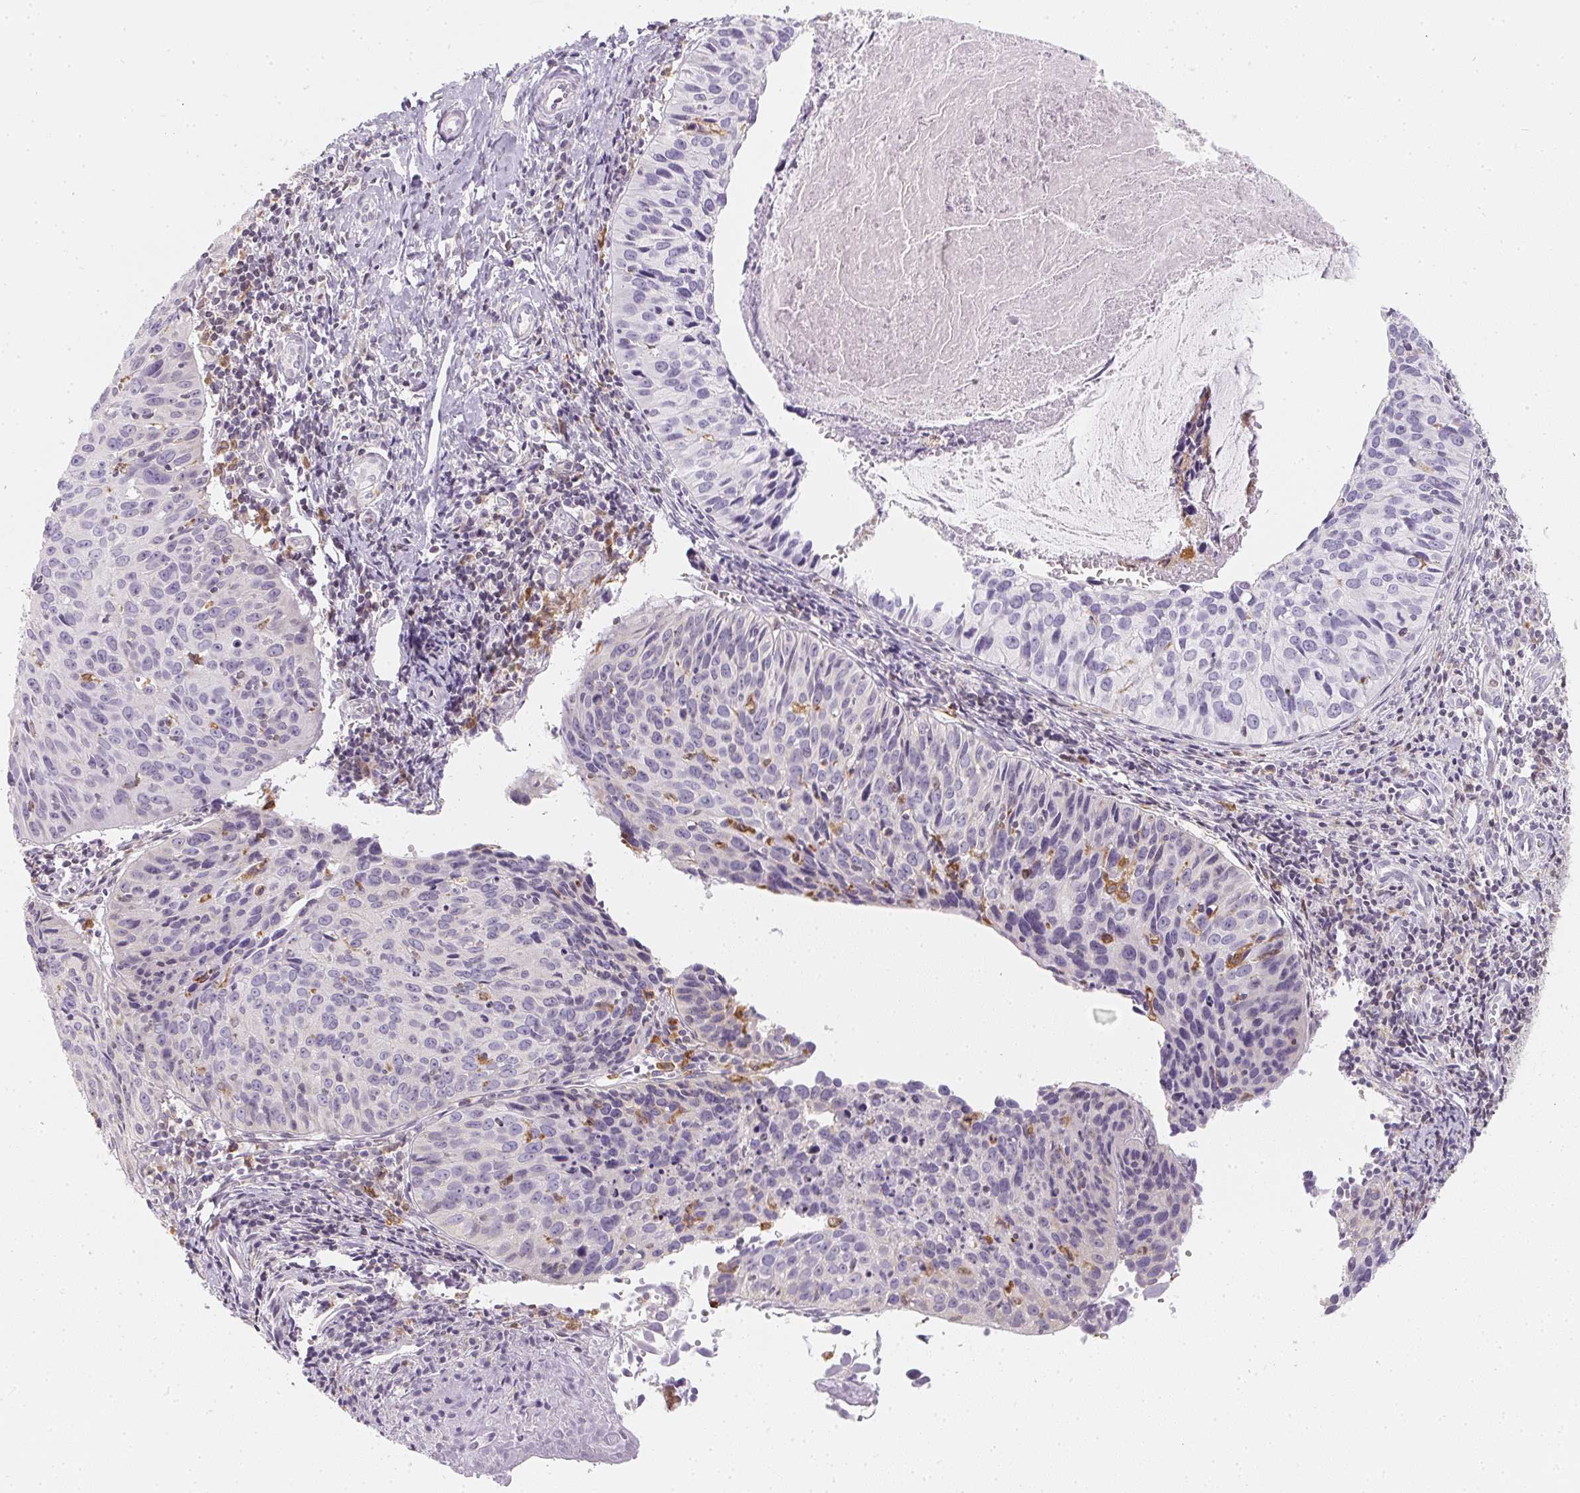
{"staining": {"intensity": "negative", "quantity": "none", "location": "none"}, "tissue": "cervical cancer", "cell_type": "Tumor cells", "image_type": "cancer", "snomed": [{"axis": "morphology", "description": "Squamous cell carcinoma, NOS"}, {"axis": "topography", "description": "Cervix"}], "caption": "High magnification brightfield microscopy of squamous cell carcinoma (cervical) stained with DAB (3,3'-diaminobenzidine) (brown) and counterstained with hematoxylin (blue): tumor cells show no significant expression.", "gene": "SOAT1", "patient": {"sex": "female", "age": 31}}